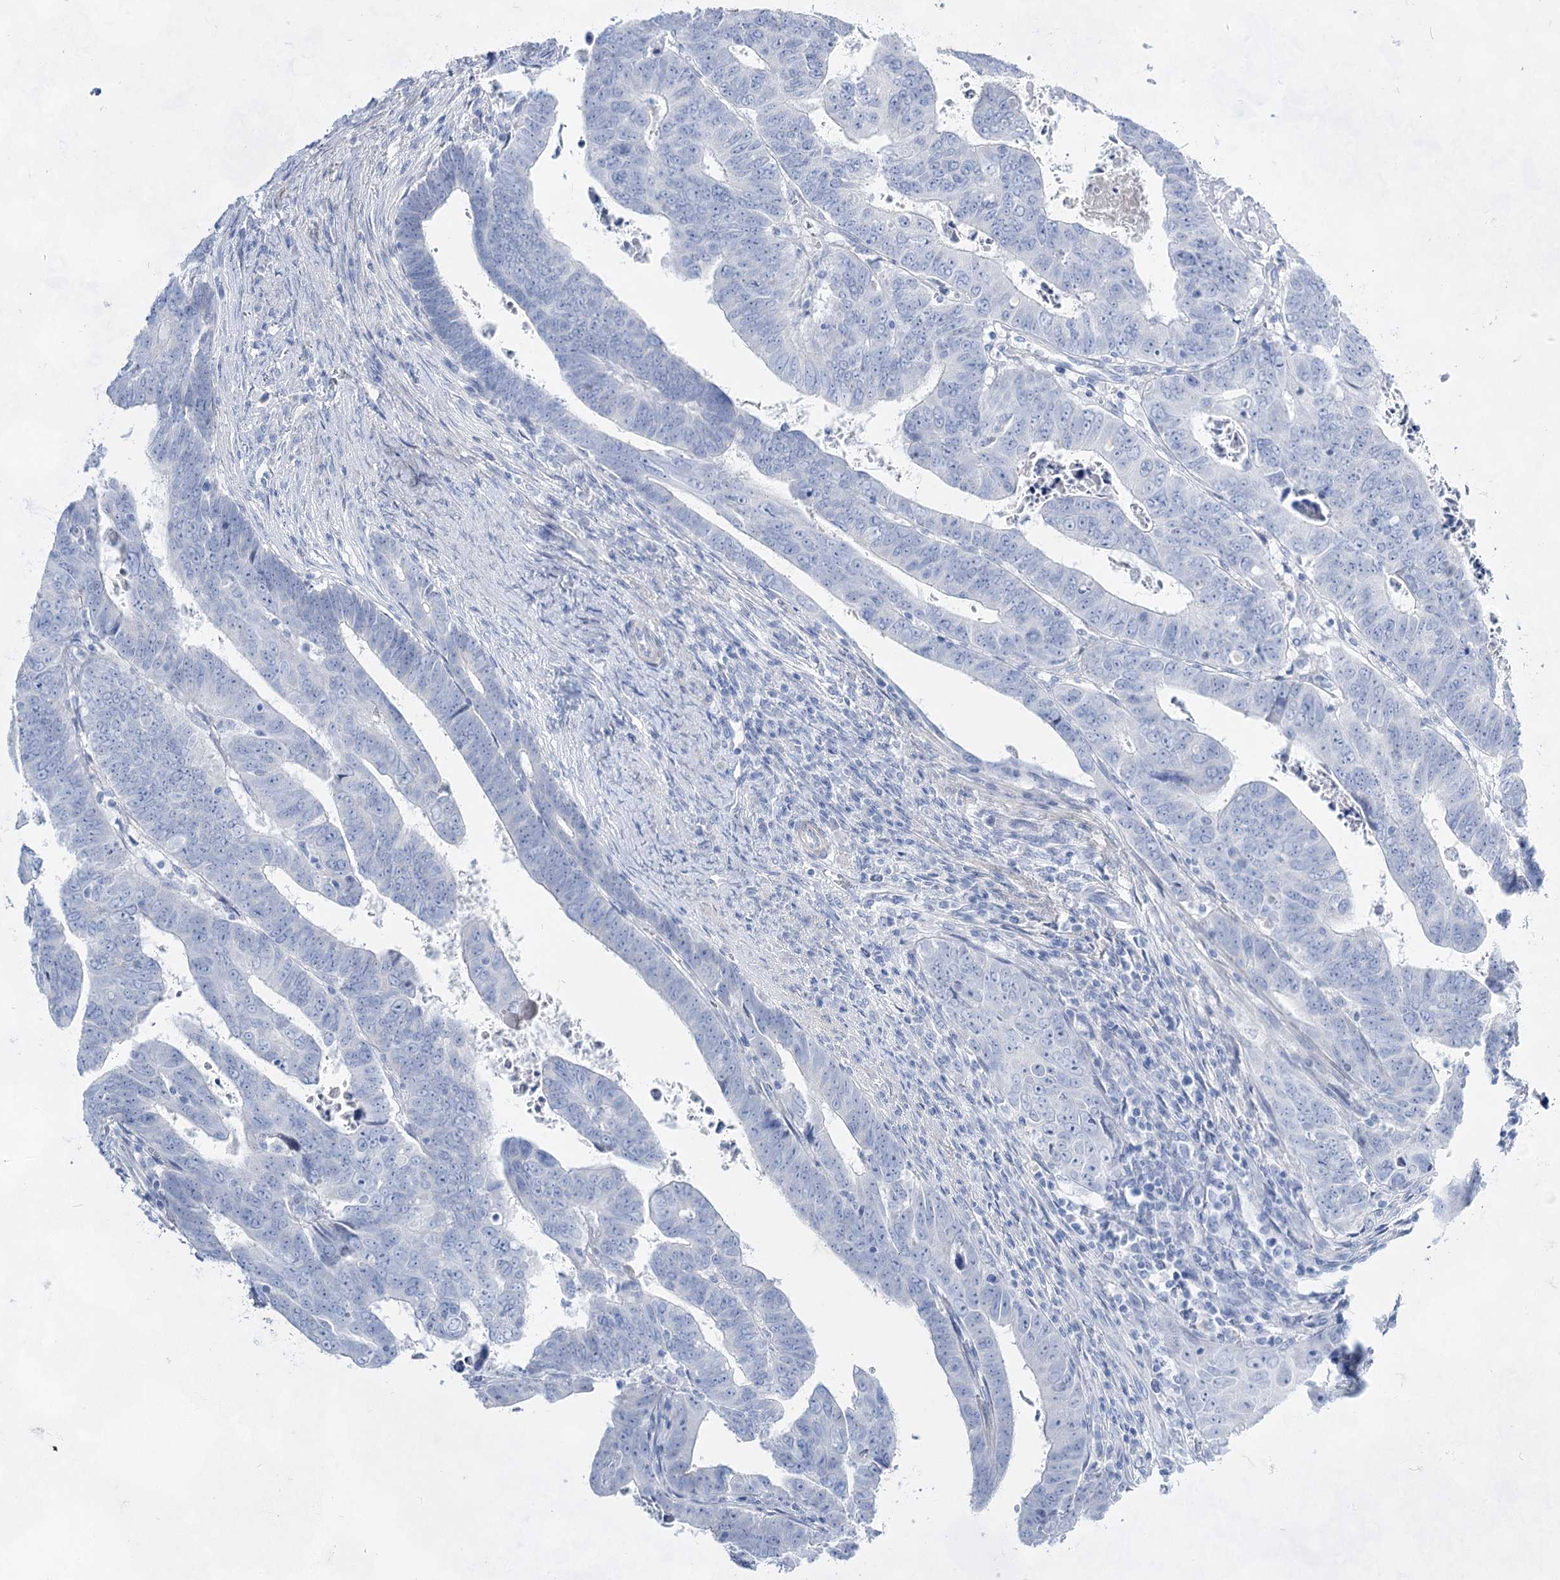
{"staining": {"intensity": "negative", "quantity": "none", "location": "none"}, "tissue": "colorectal cancer", "cell_type": "Tumor cells", "image_type": "cancer", "snomed": [{"axis": "morphology", "description": "Normal tissue, NOS"}, {"axis": "morphology", "description": "Adenocarcinoma, NOS"}, {"axis": "topography", "description": "Rectum"}], "caption": "This is an IHC histopathology image of colorectal adenocarcinoma. There is no expression in tumor cells.", "gene": "ACRV1", "patient": {"sex": "female", "age": 65}}